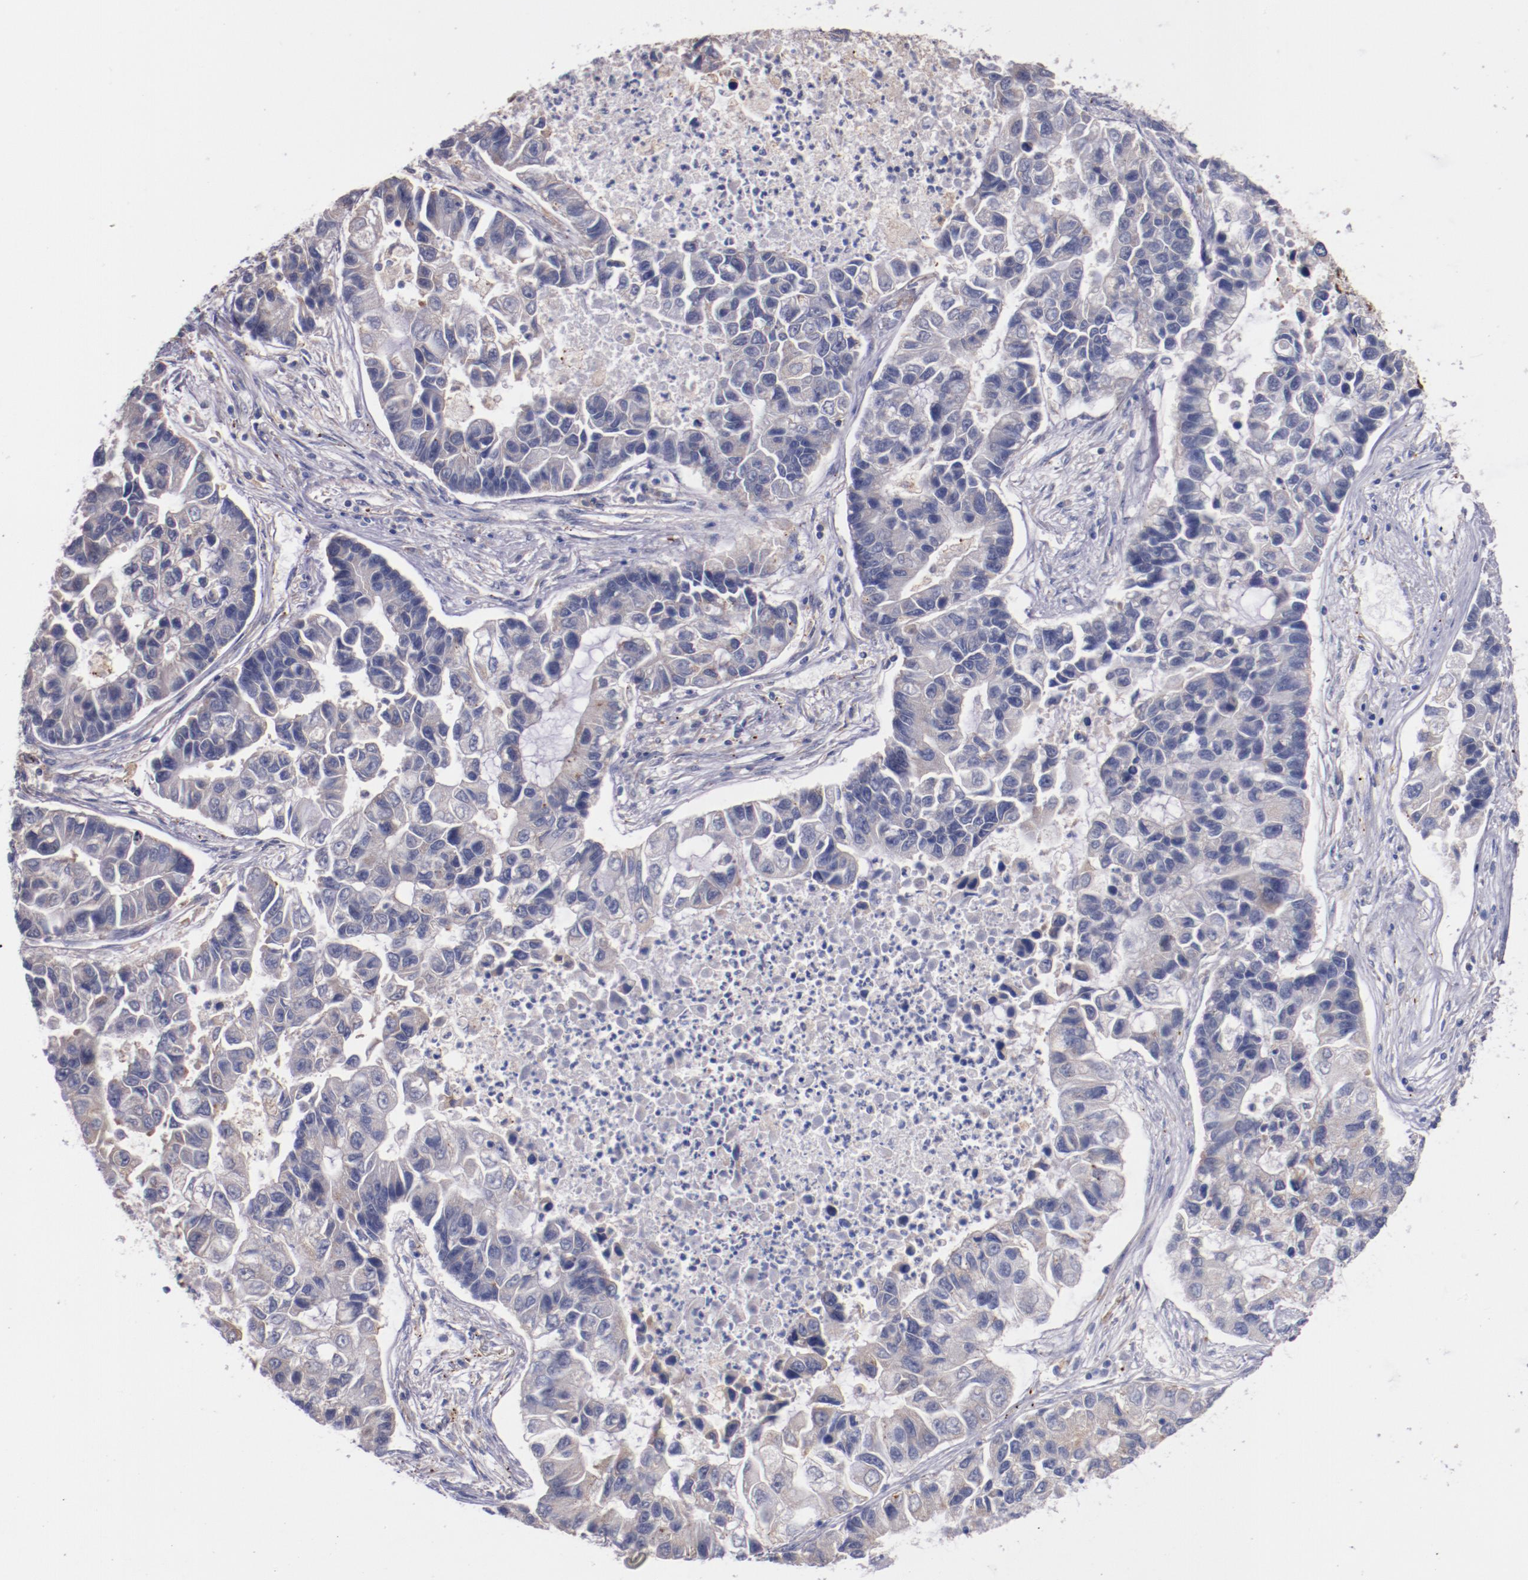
{"staining": {"intensity": "negative", "quantity": "none", "location": "none"}, "tissue": "lung cancer", "cell_type": "Tumor cells", "image_type": "cancer", "snomed": [{"axis": "morphology", "description": "Adenocarcinoma, NOS"}, {"axis": "topography", "description": "Lung"}], "caption": "DAB immunohistochemical staining of human lung cancer displays no significant staining in tumor cells.", "gene": "SRF", "patient": {"sex": "female", "age": 51}}